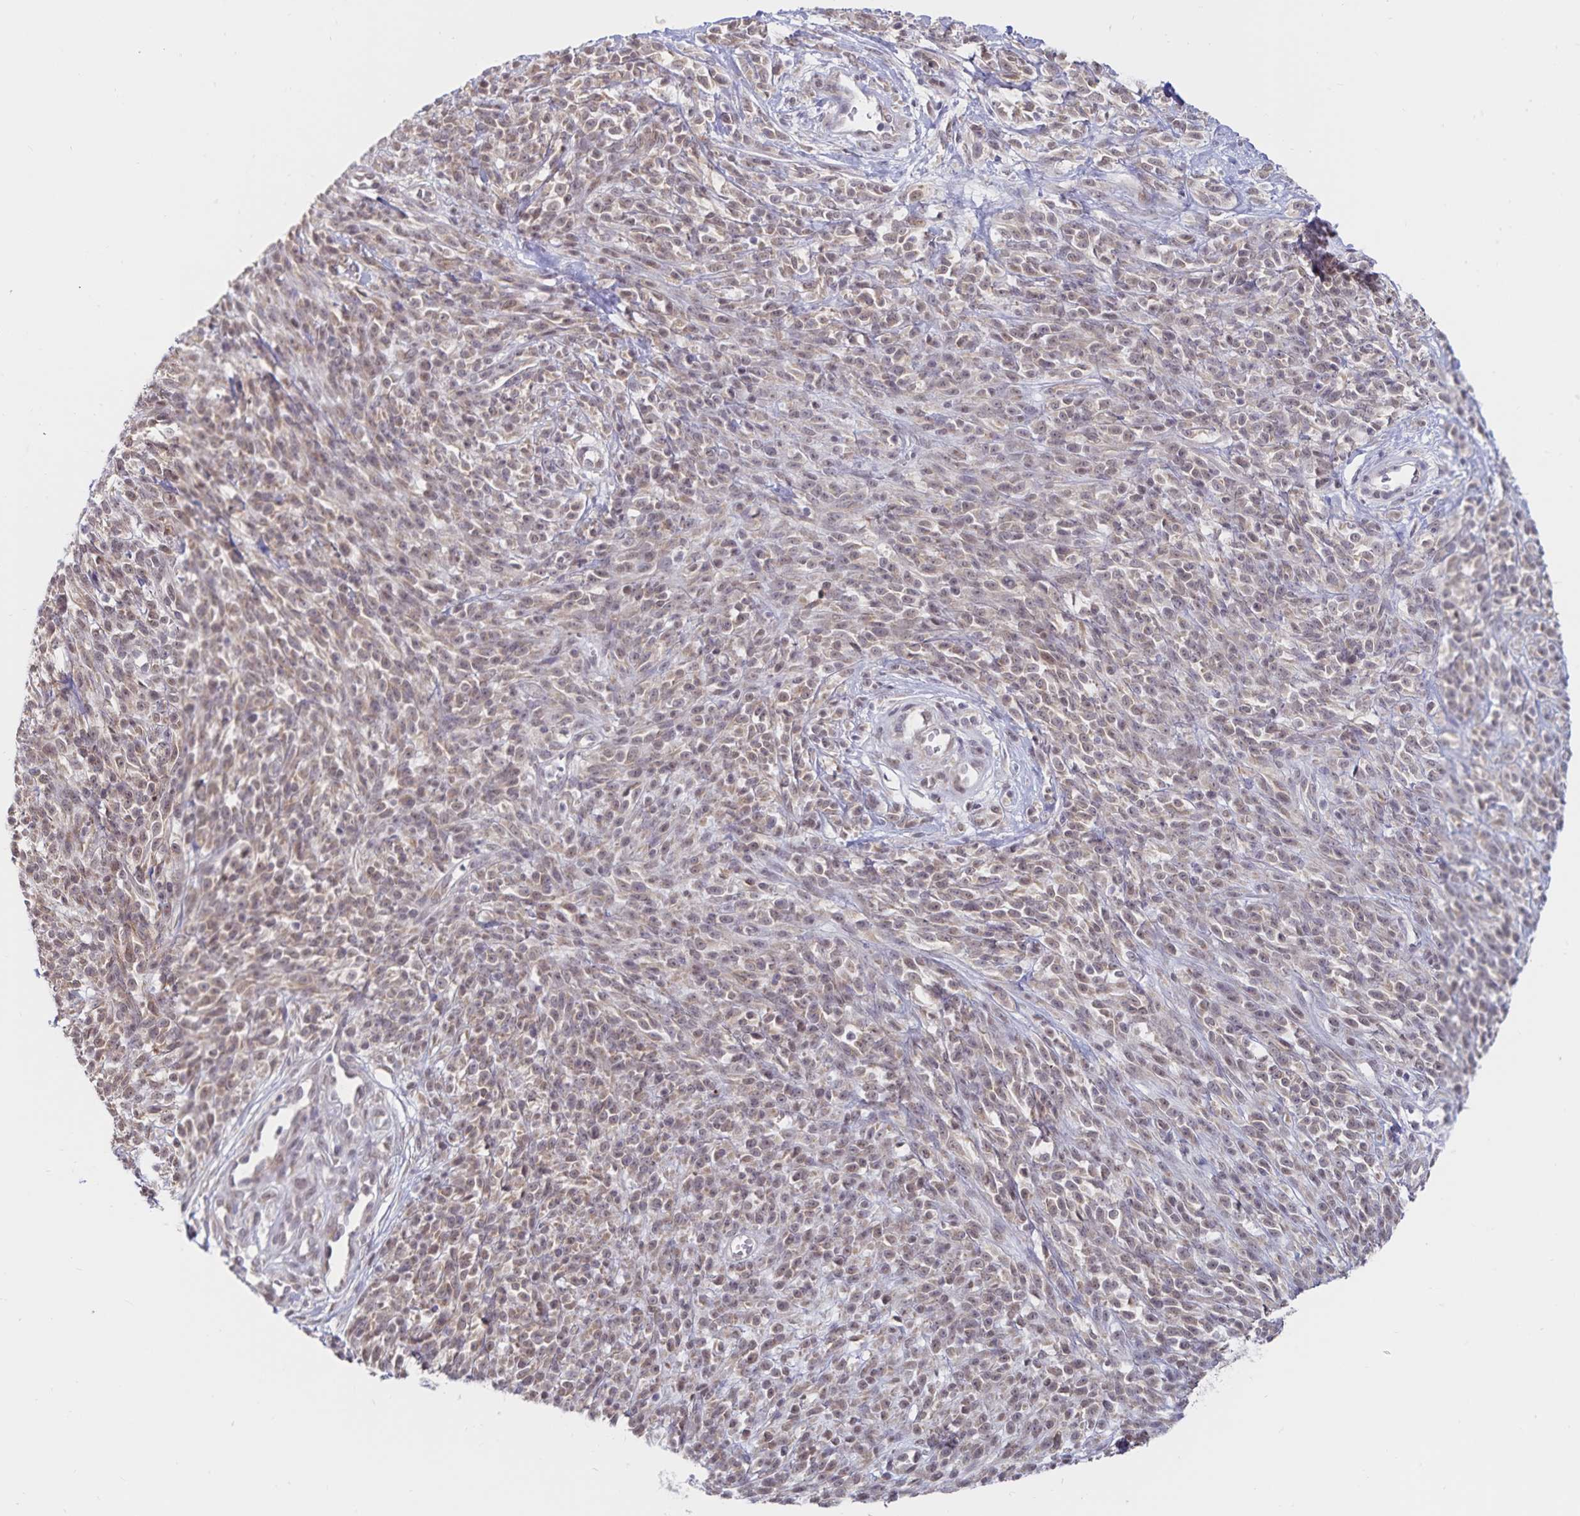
{"staining": {"intensity": "weak", "quantity": "25%-75%", "location": "nuclear"}, "tissue": "melanoma", "cell_type": "Tumor cells", "image_type": "cancer", "snomed": [{"axis": "morphology", "description": "Malignant melanoma, NOS"}, {"axis": "topography", "description": "Skin"}, {"axis": "topography", "description": "Skin of trunk"}], "caption": "An IHC histopathology image of tumor tissue is shown. Protein staining in brown labels weak nuclear positivity in melanoma within tumor cells.", "gene": "ATP2A2", "patient": {"sex": "male", "age": 74}}